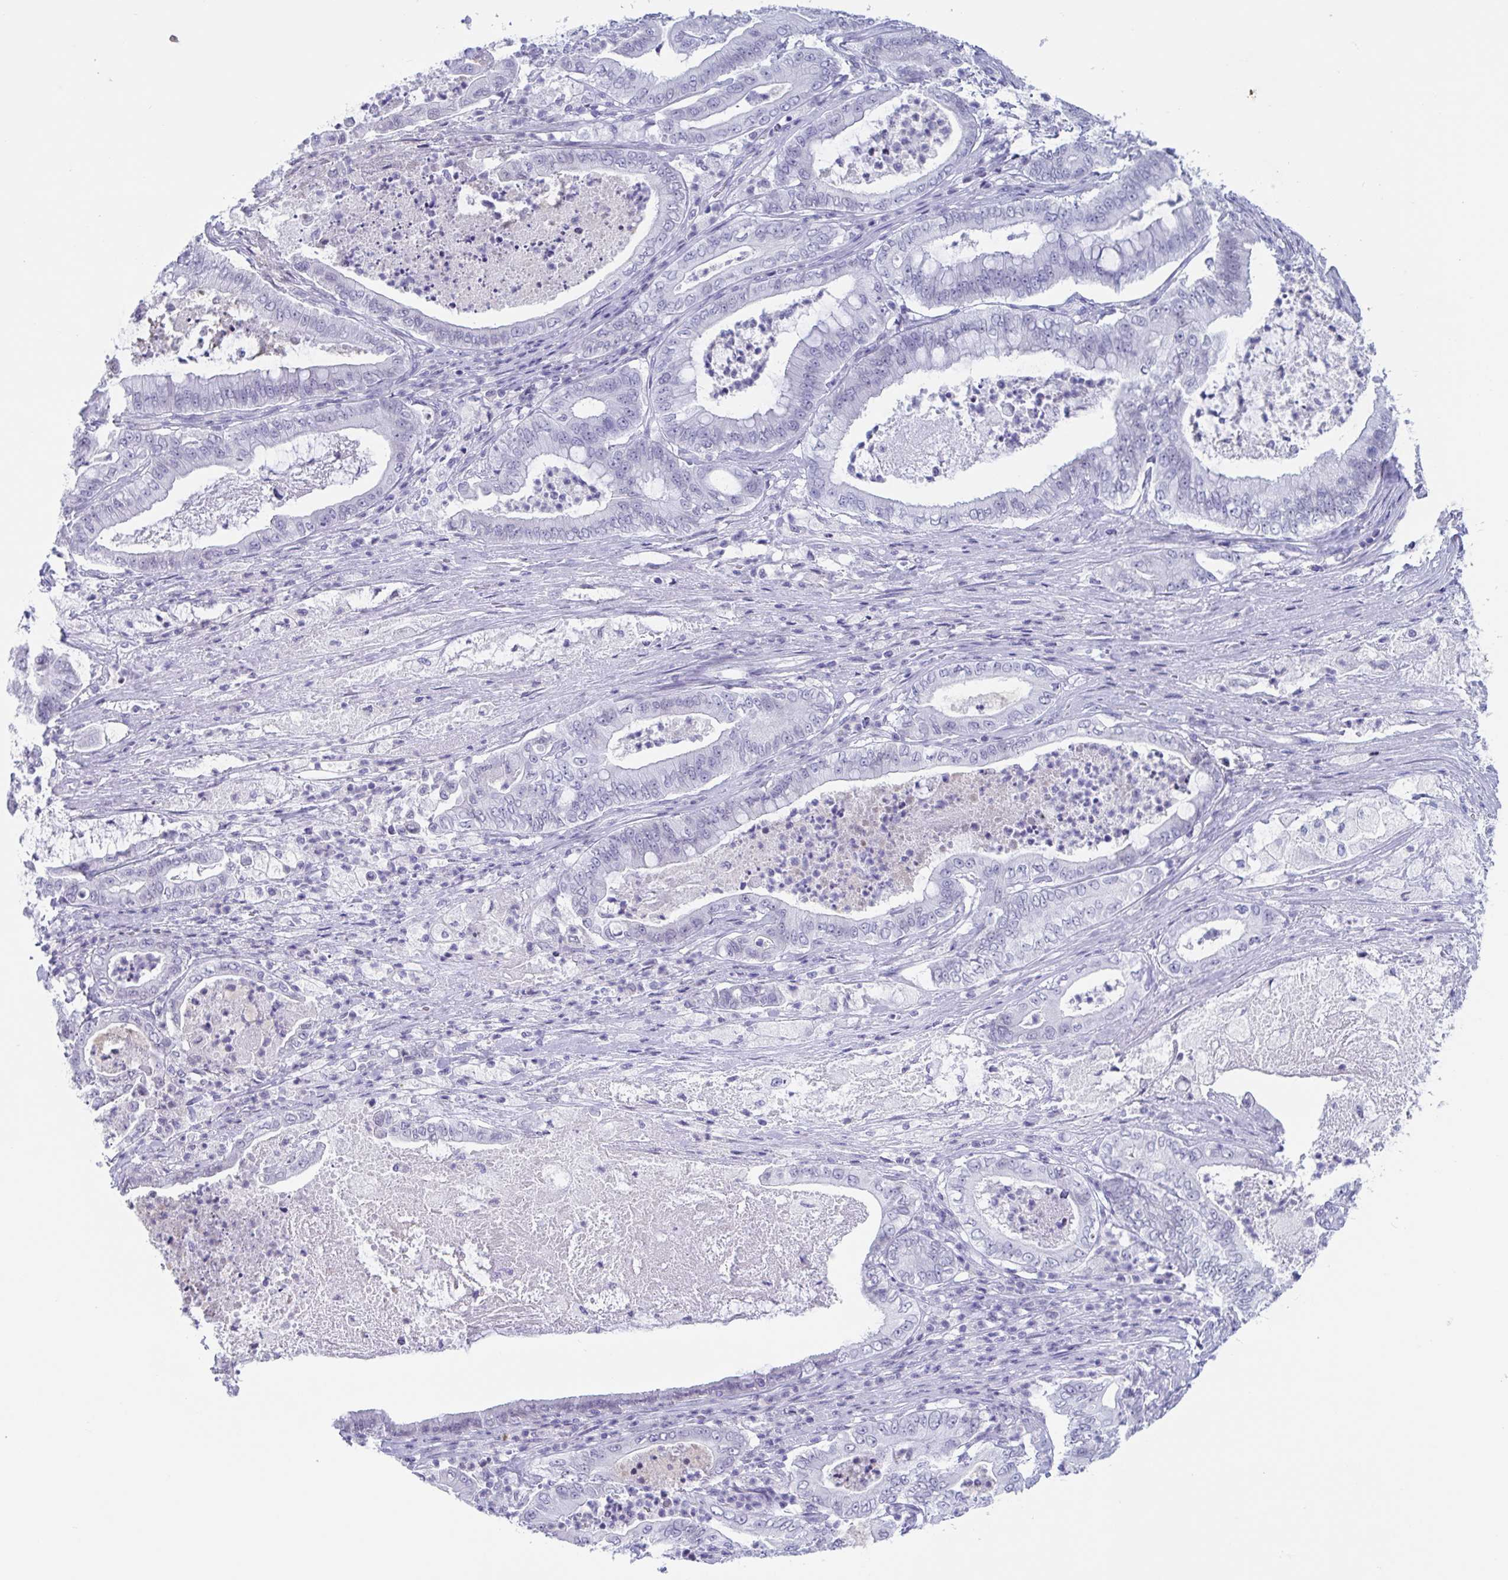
{"staining": {"intensity": "negative", "quantity": "none", "location": "none"}, "tissue": "pancreatic cancer", "cell_type": "Tumor cells", "image_type": "cancer", "snomed": [{"axis": "morphology", "description": "Adenocarcinoma, NOS"}, {"axis": "topography", "description": "Pancreas"}], "caption": "Immunohistochemistry (IHC) image of neoplastic tissue: adenocarcinoma (pancreatic) stained with DAB (3,3'-diaminobenzidine) demonstrates no significant protein expression in tumor cells. (DAB (3,3'-diaminobenzidine) IHC, high magnification).", "gene": "CDX4", "patient": {"sex": "male", "age": 71}}